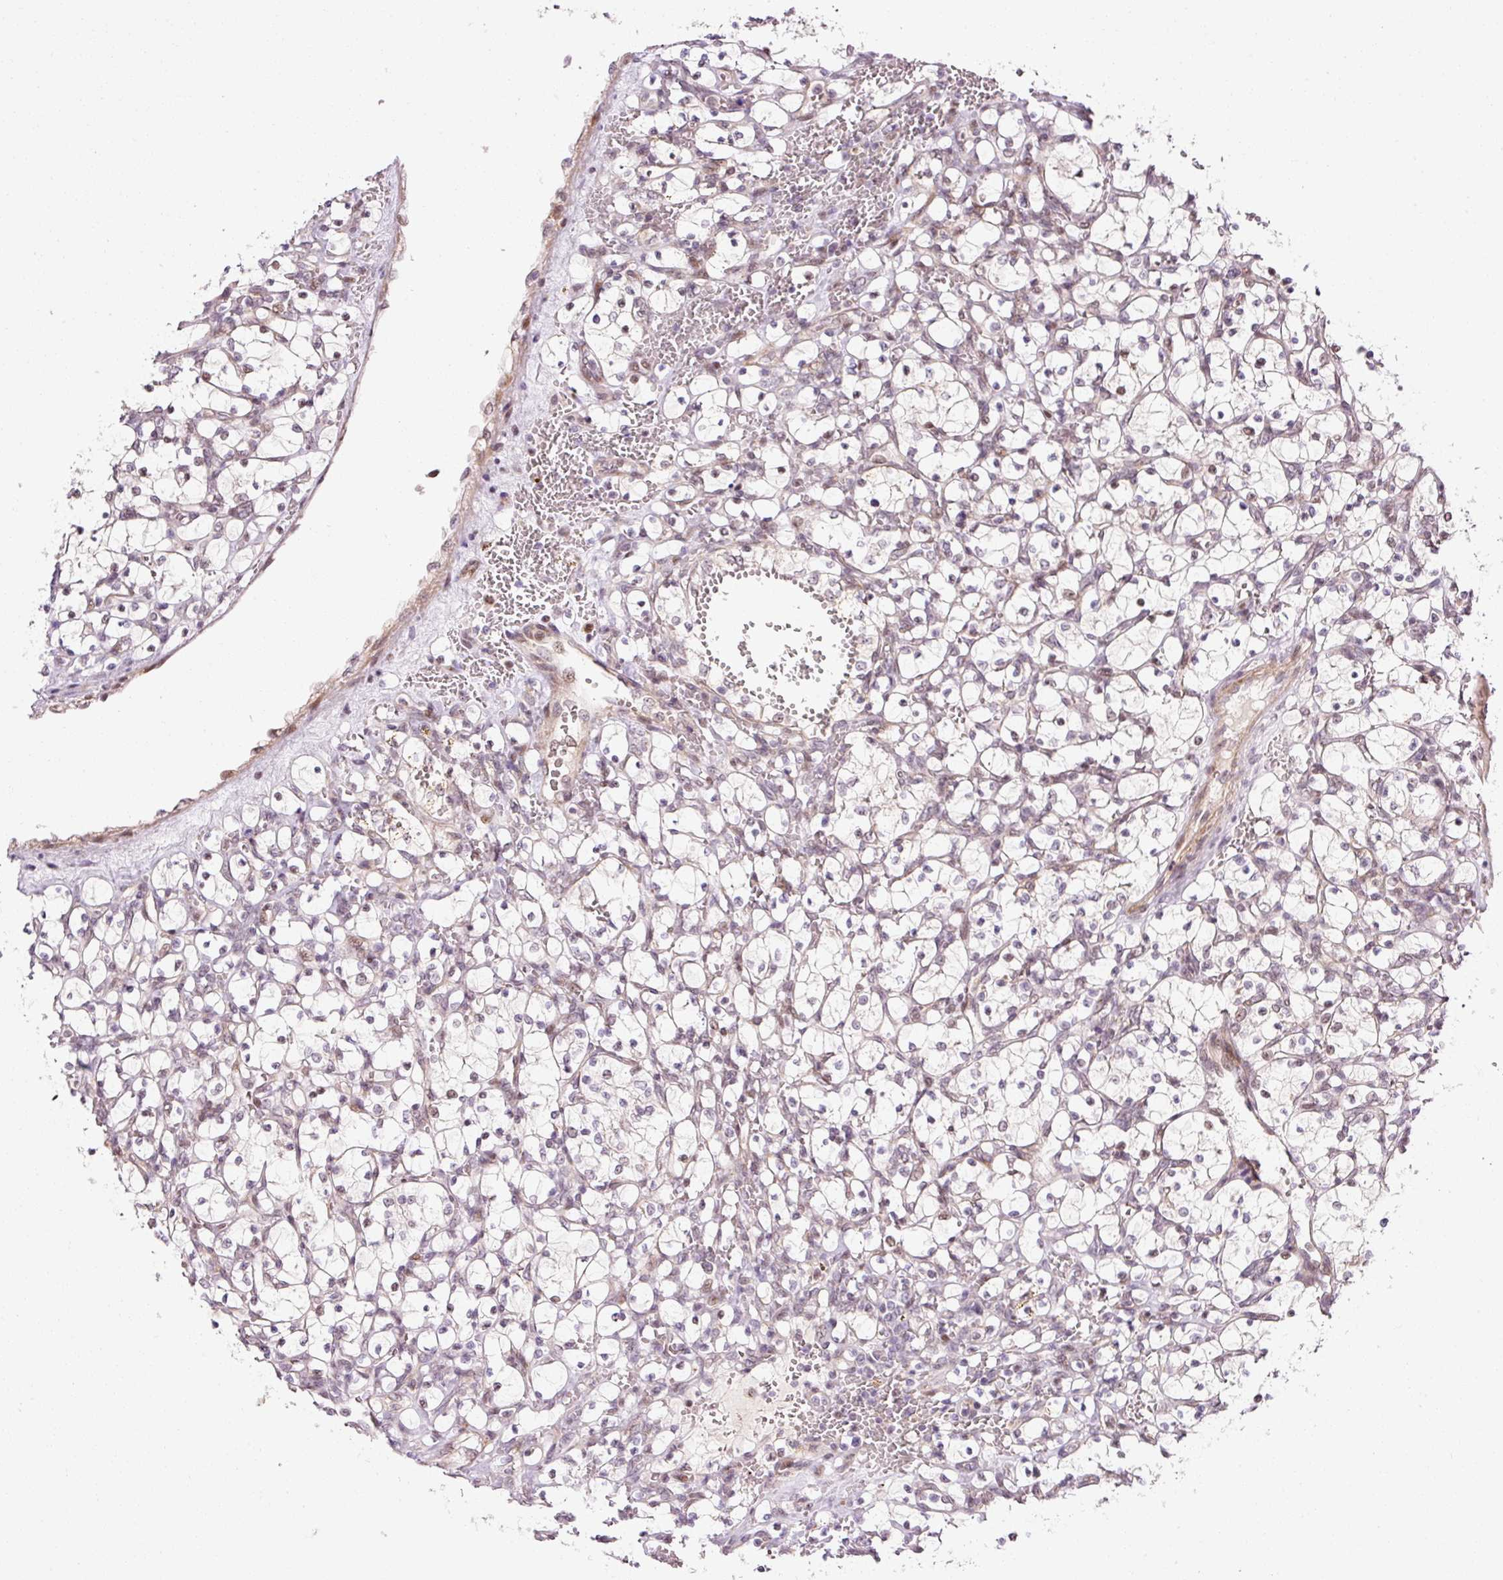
{"staining": {"intensity": "negative", "quantity": "none", "location": "none"}, "tissue": "renal cancer", "cell_type": "Tumor cells", "image_type": "cancer", "snomed": [{"axis": "morphology", "description": "Adenocarcinoma, NOS"}, {"axis": "topography", "description": "Kidney"}], "caption": "This is a histopathology image of immunohistochemistry staining of renal adenocarcinoma, which shows no positivity in tumor cells.", "gene": "ANKRD20A1", "patient": {"sex": "female", "age": 69}}